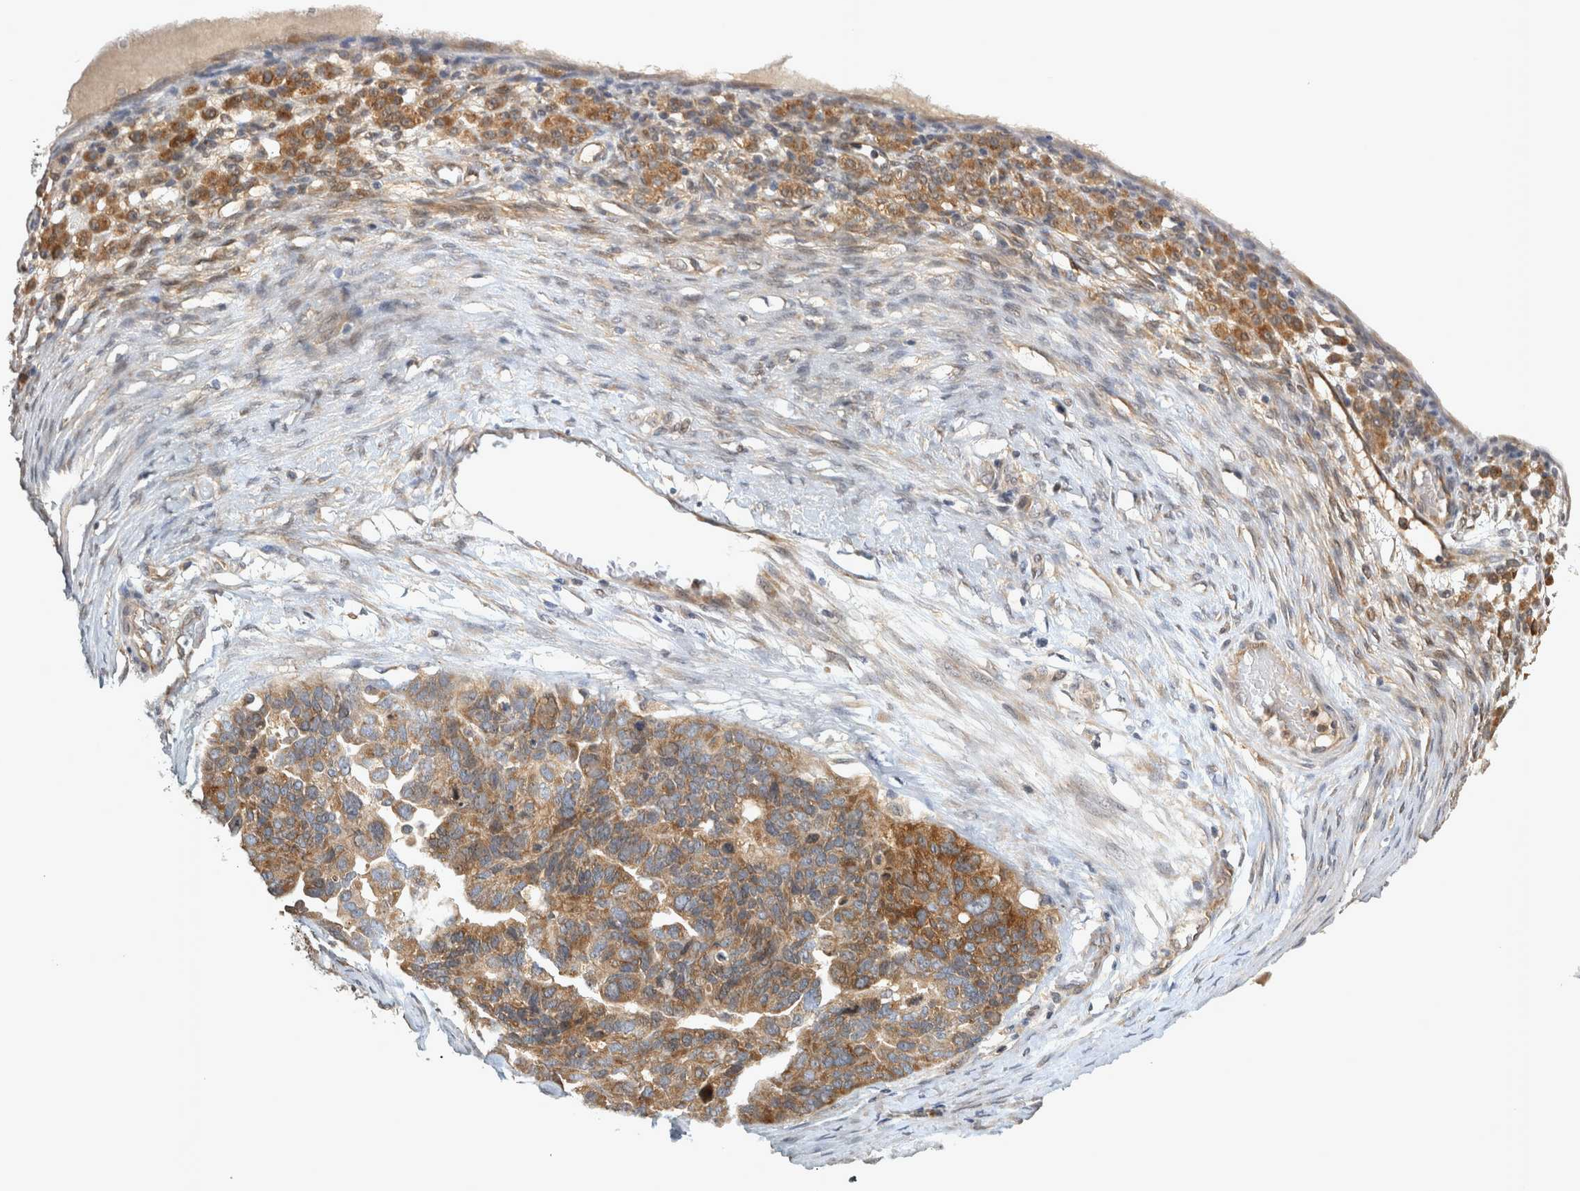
{"staining": {"intensity": "moderate", "quantity": ">75%", "location": "cytoplasmic/membranous"}, "tissue": "ovarian cancer", "cell_type": "Tumor cells", "image_type": "cancer", "snomed": [{"axis": "morphology", "description": "Cystadenocarcinoma, serous, NOS"}, {"axis": "topography", "description": "Ovary"}], "caption": "Moderate cytoplasmic/membranous protein positivity is present in approximately >75% of tumor cells in ovarian serous cystadenocarcinoma.", "gene": "TRMT61B", "patient": {"sex": "female", "age": 44}}